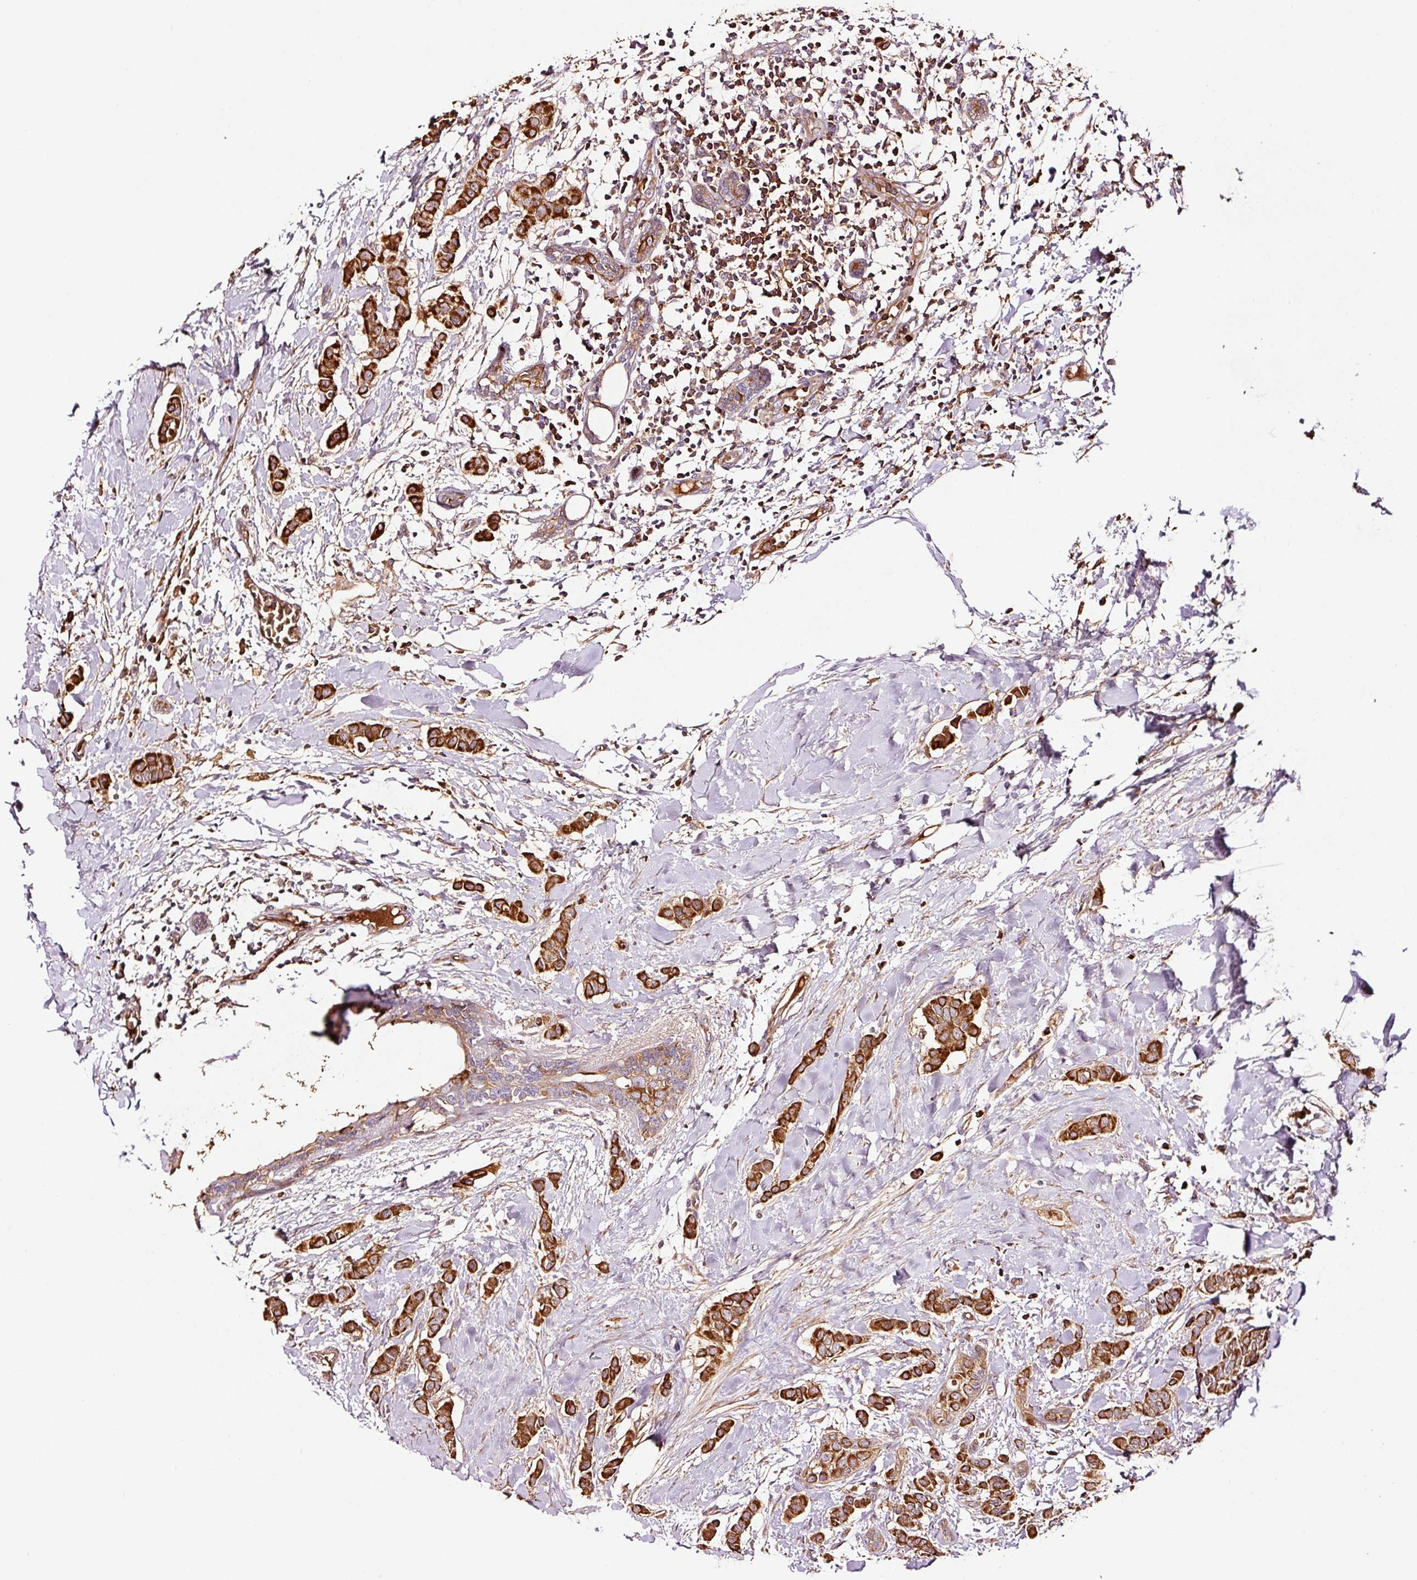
{"staining": {"intensity": "strong", "quantity": ">75%", "location": "cytoplasmic/membranous"}, "tissue": "breast cancer", "cell_type": "Tumor cells", "image_type": "cancer", "snomed": [{"axis": "morphology", "description": "Duct carcinoma"}, {"axis": "topography", "description": "Breast"}], "caption": "The micrograph demonstrates staining of infiltrating ductal carcinoma (breast), revealing strong cytoplasmic/membranous protein expression (brown color) within tumor cells.", "gene": "PGLYRP2", "patient": {"sex": "female", "age": 40}}